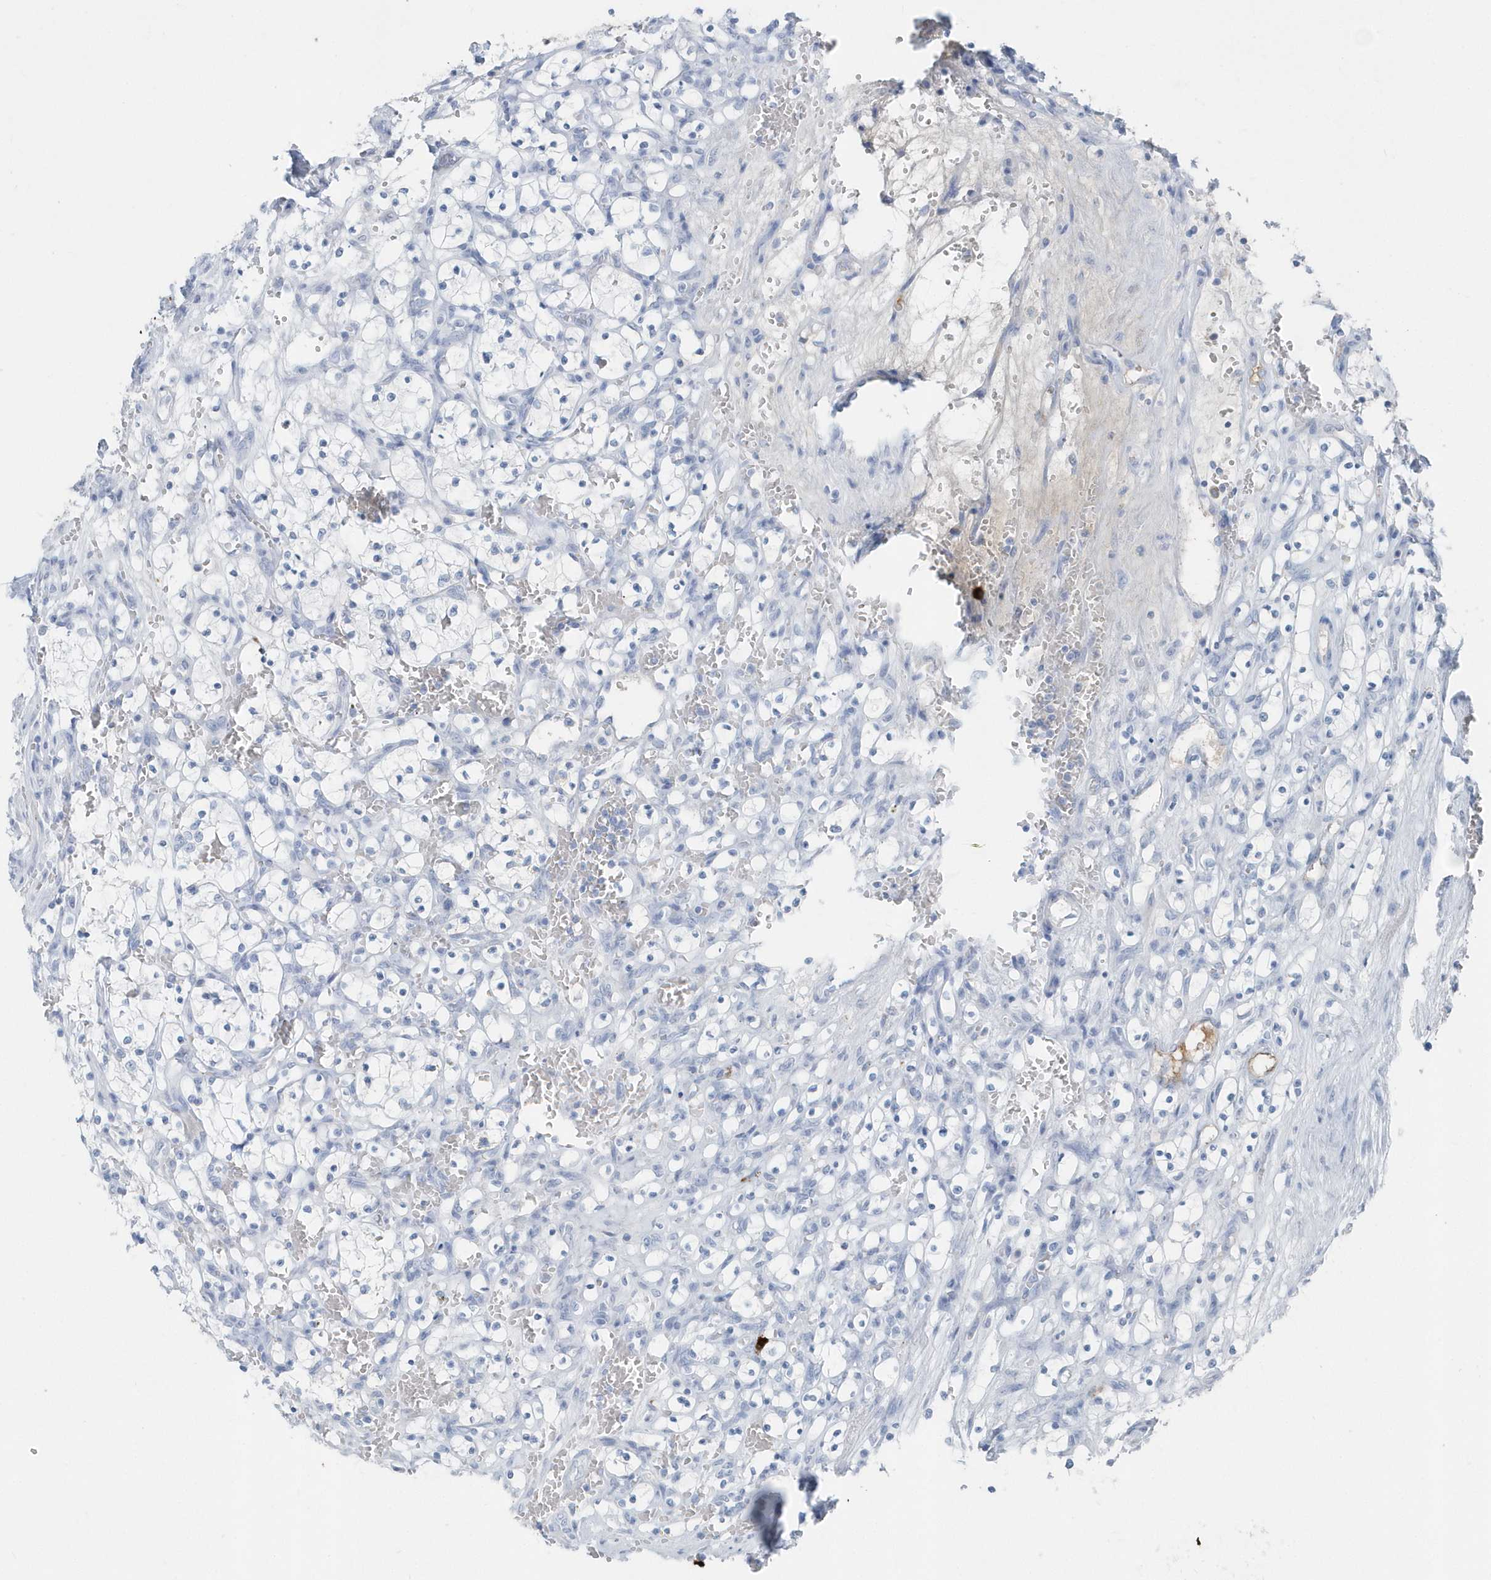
{"staining": {"intensity": "negative", "quantity": "none", "location": "none"}, "tissue": "renal cancer", "cell_type": "Tumor cells", "image_type": "cancer", "snomed": [{"axis": "morphology", "description": "Adenocarcinoma, NOS"}, {"axis": "topography", "description": "Kidney"}], "caption": "Immunohistochemical staining of renal cancer (adenocarcinoma) exhibits no significant staining in tumor cells.", "gene": "JCHAIN", "patient": {"sex": "female", "age": 69}}